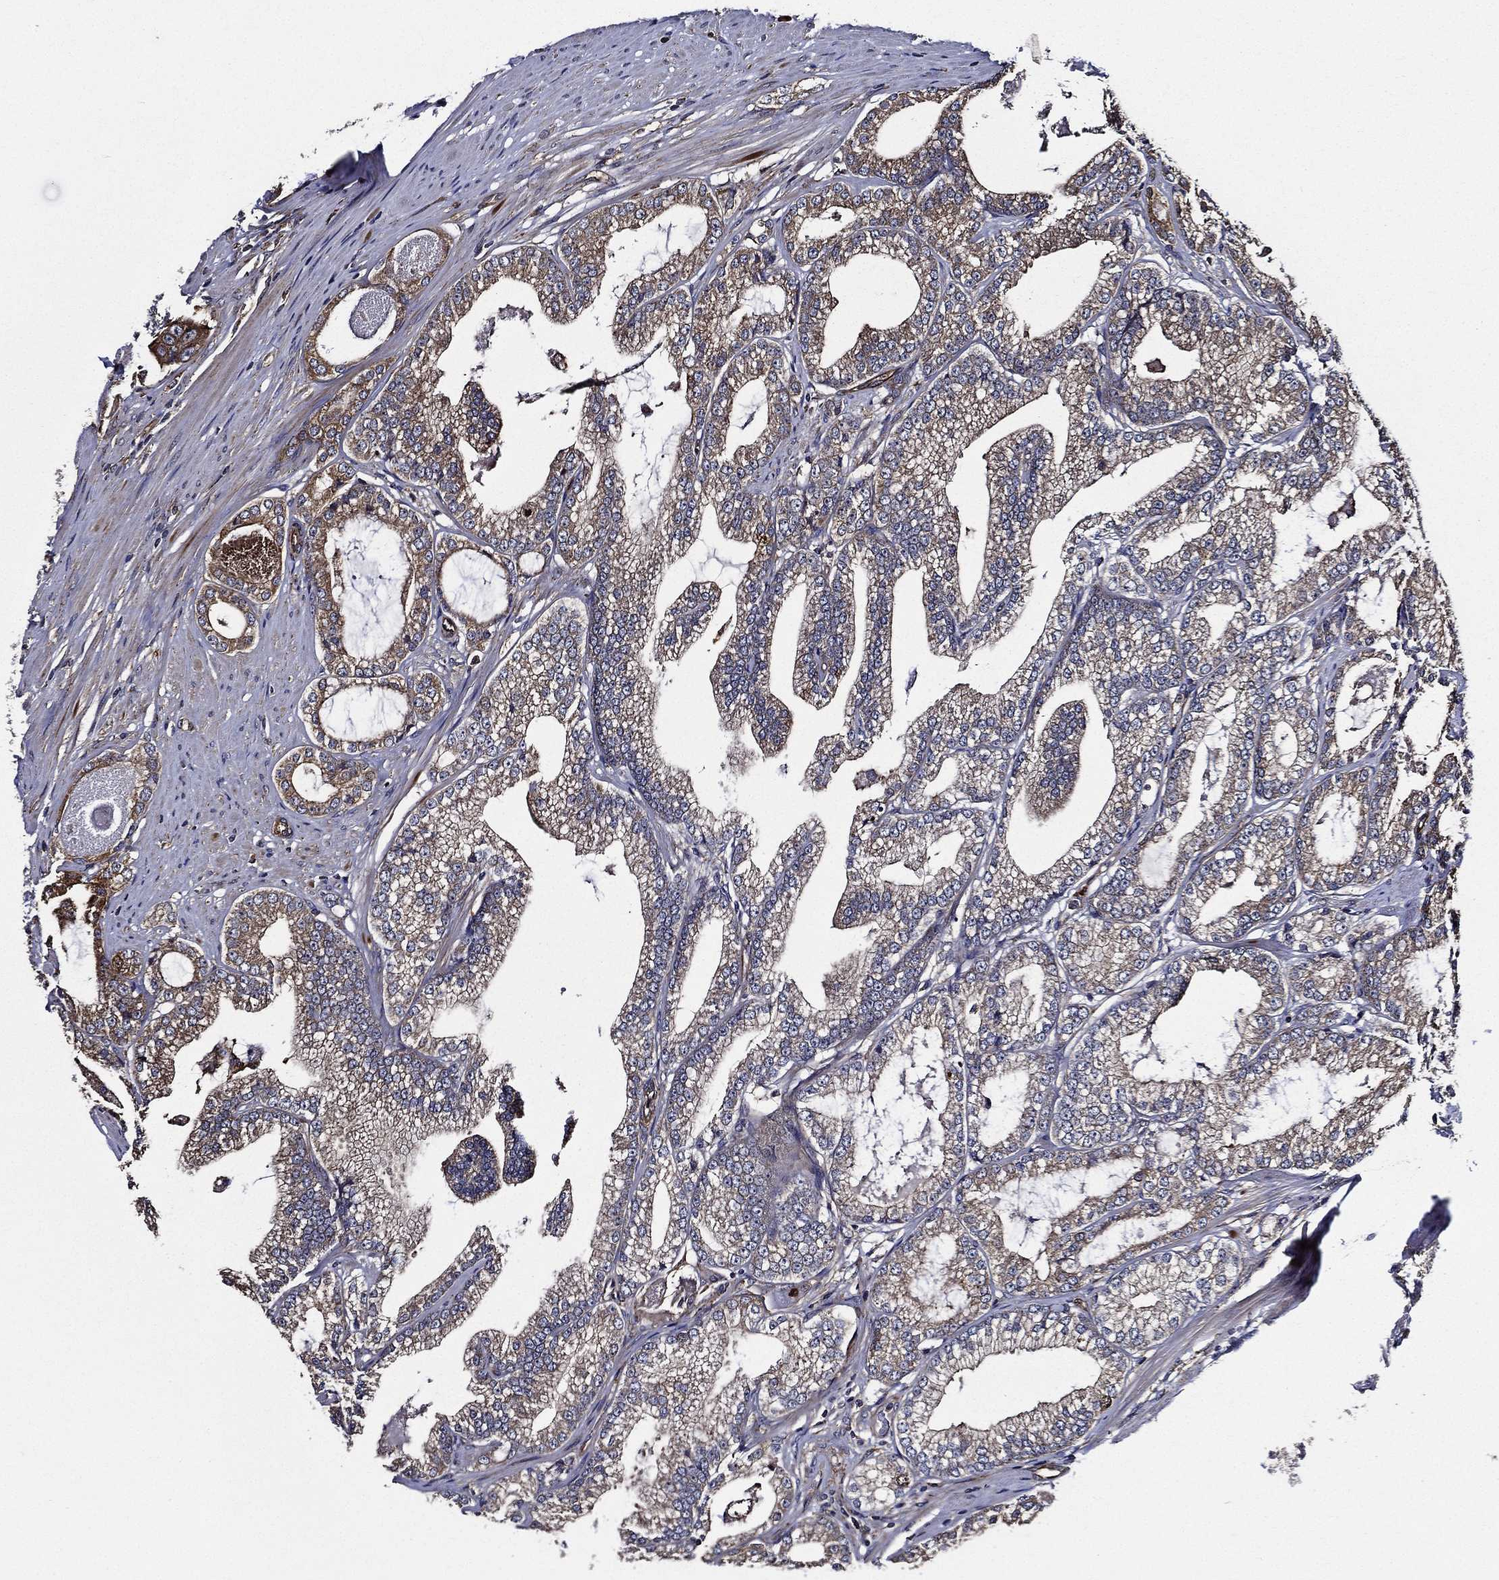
{"staining": {"intensity": "moderate", "quantity": "<25%", "location": "cytoplasmic/membranous"}, "tissue": "prostate cancer", "cell_type": "Tumor cells", "image_type": "cancer", "snomed": [{"axis": "morphology", "description": "Adenocarcinoma, High grade"}, {"axis": "topography", "description": "Prostate and seminal vesicle, NOS"}], "caption": "Moderate cytoplasmic/membranous positivity for a protein is identified in approximately <25% of tumor cells of prostate adenocarcinoma (high-grade) using immunohistochemistry.", "gene": "KIF20B", "patient": {"sex": "male", "age": 62}}